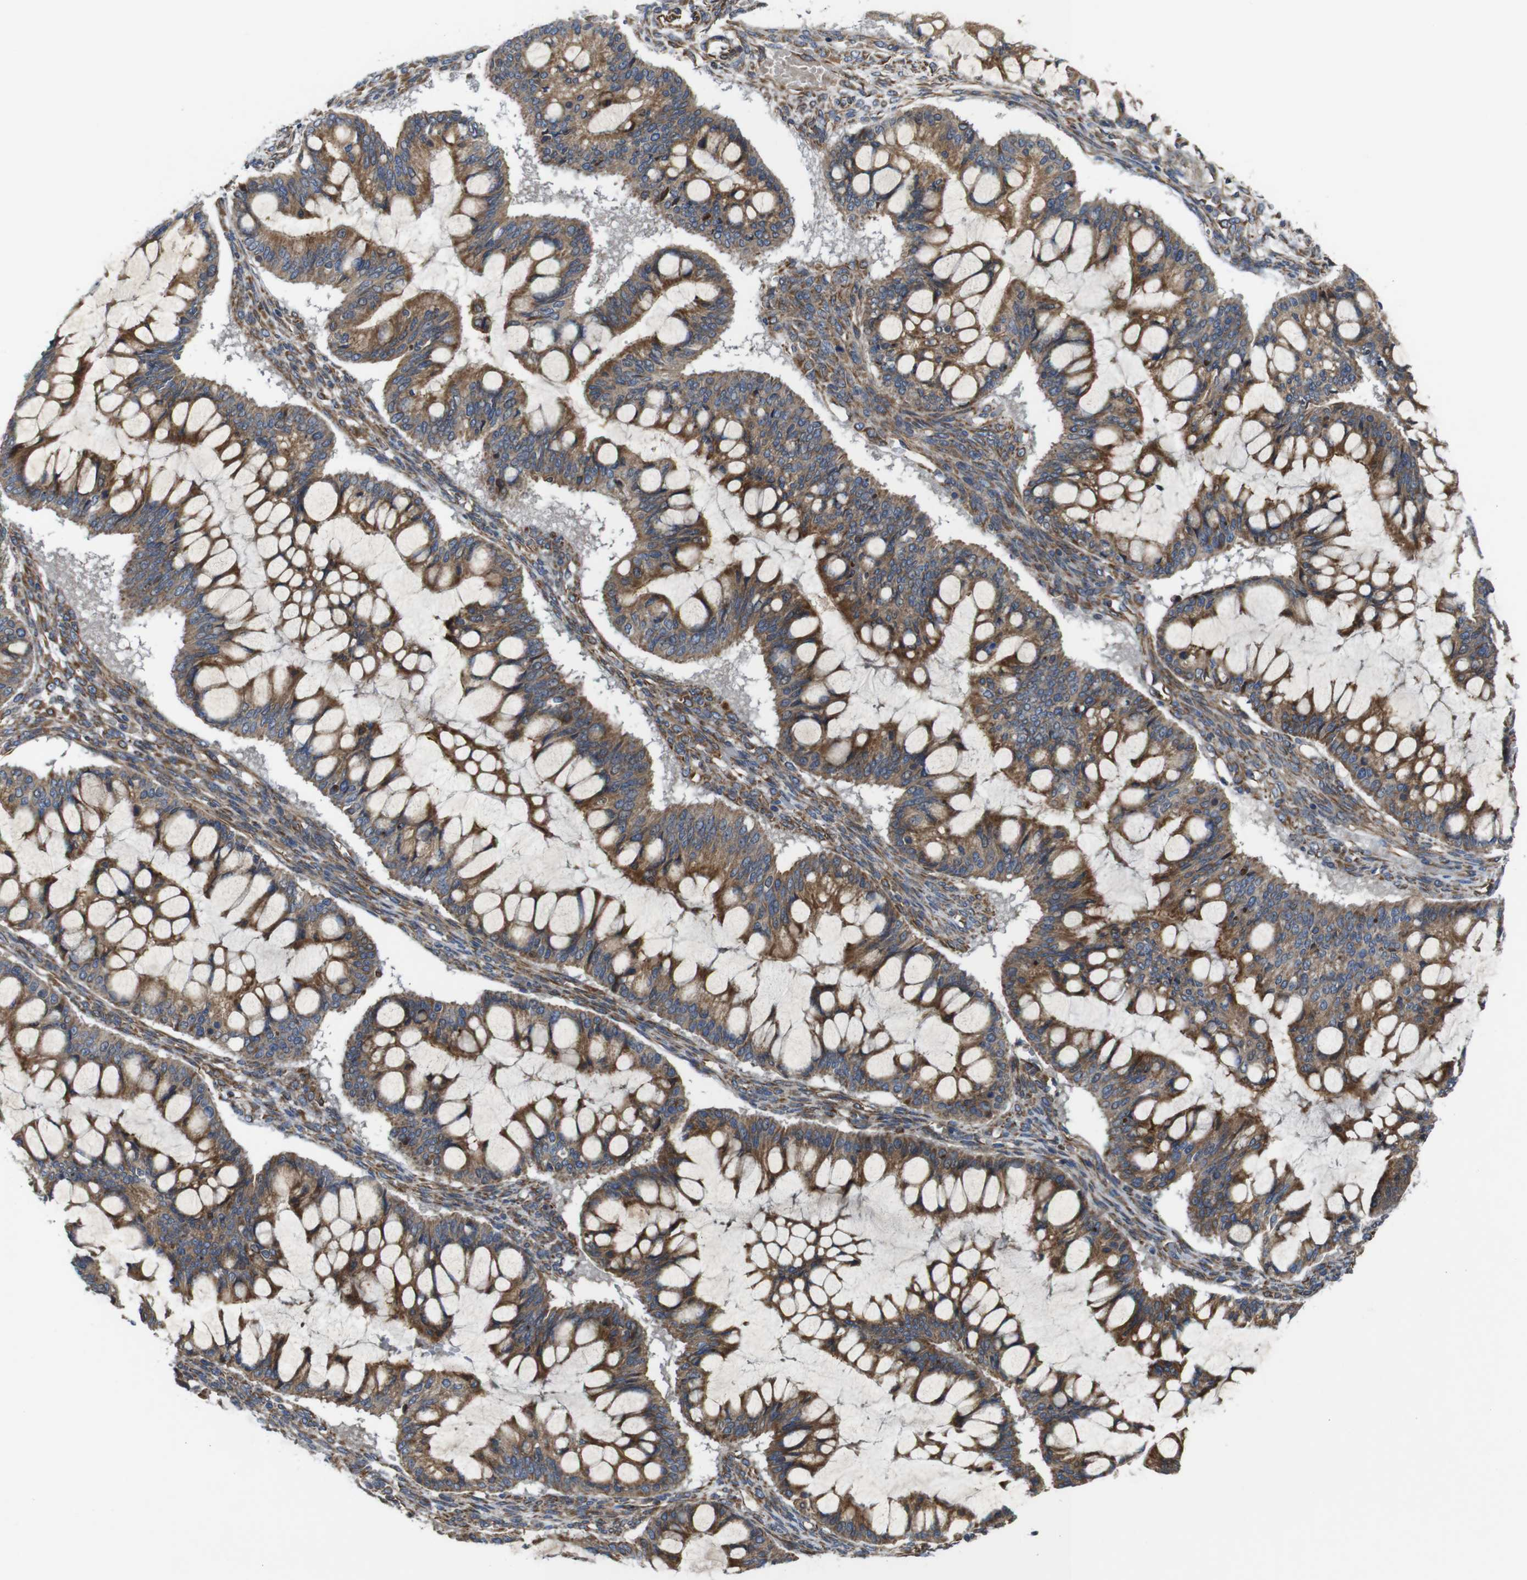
{"staining": {"intensity": "strong", "quantity": ">75%", "location": "cytoplasmic/membranous"}, "tissue": "ovarian cancer", "cell_type": "Tumor cells", "image_type": "cancer", "snomed": [{"axis": "morphology", "description": "Cystadenocarcinoma, mucinous, NOS"}, {"axis": "topography", "description": "Ovary"}], "caption": "IHC image of ovarian mucinous cystadenocarcinoma stained for a protein (brown), which demonstrates high levels of strong cytoplasmic/membranous expression in about >75% of tumor cells.", "gene": "POMK", "patient": {"sex": "female", "age": 73}}